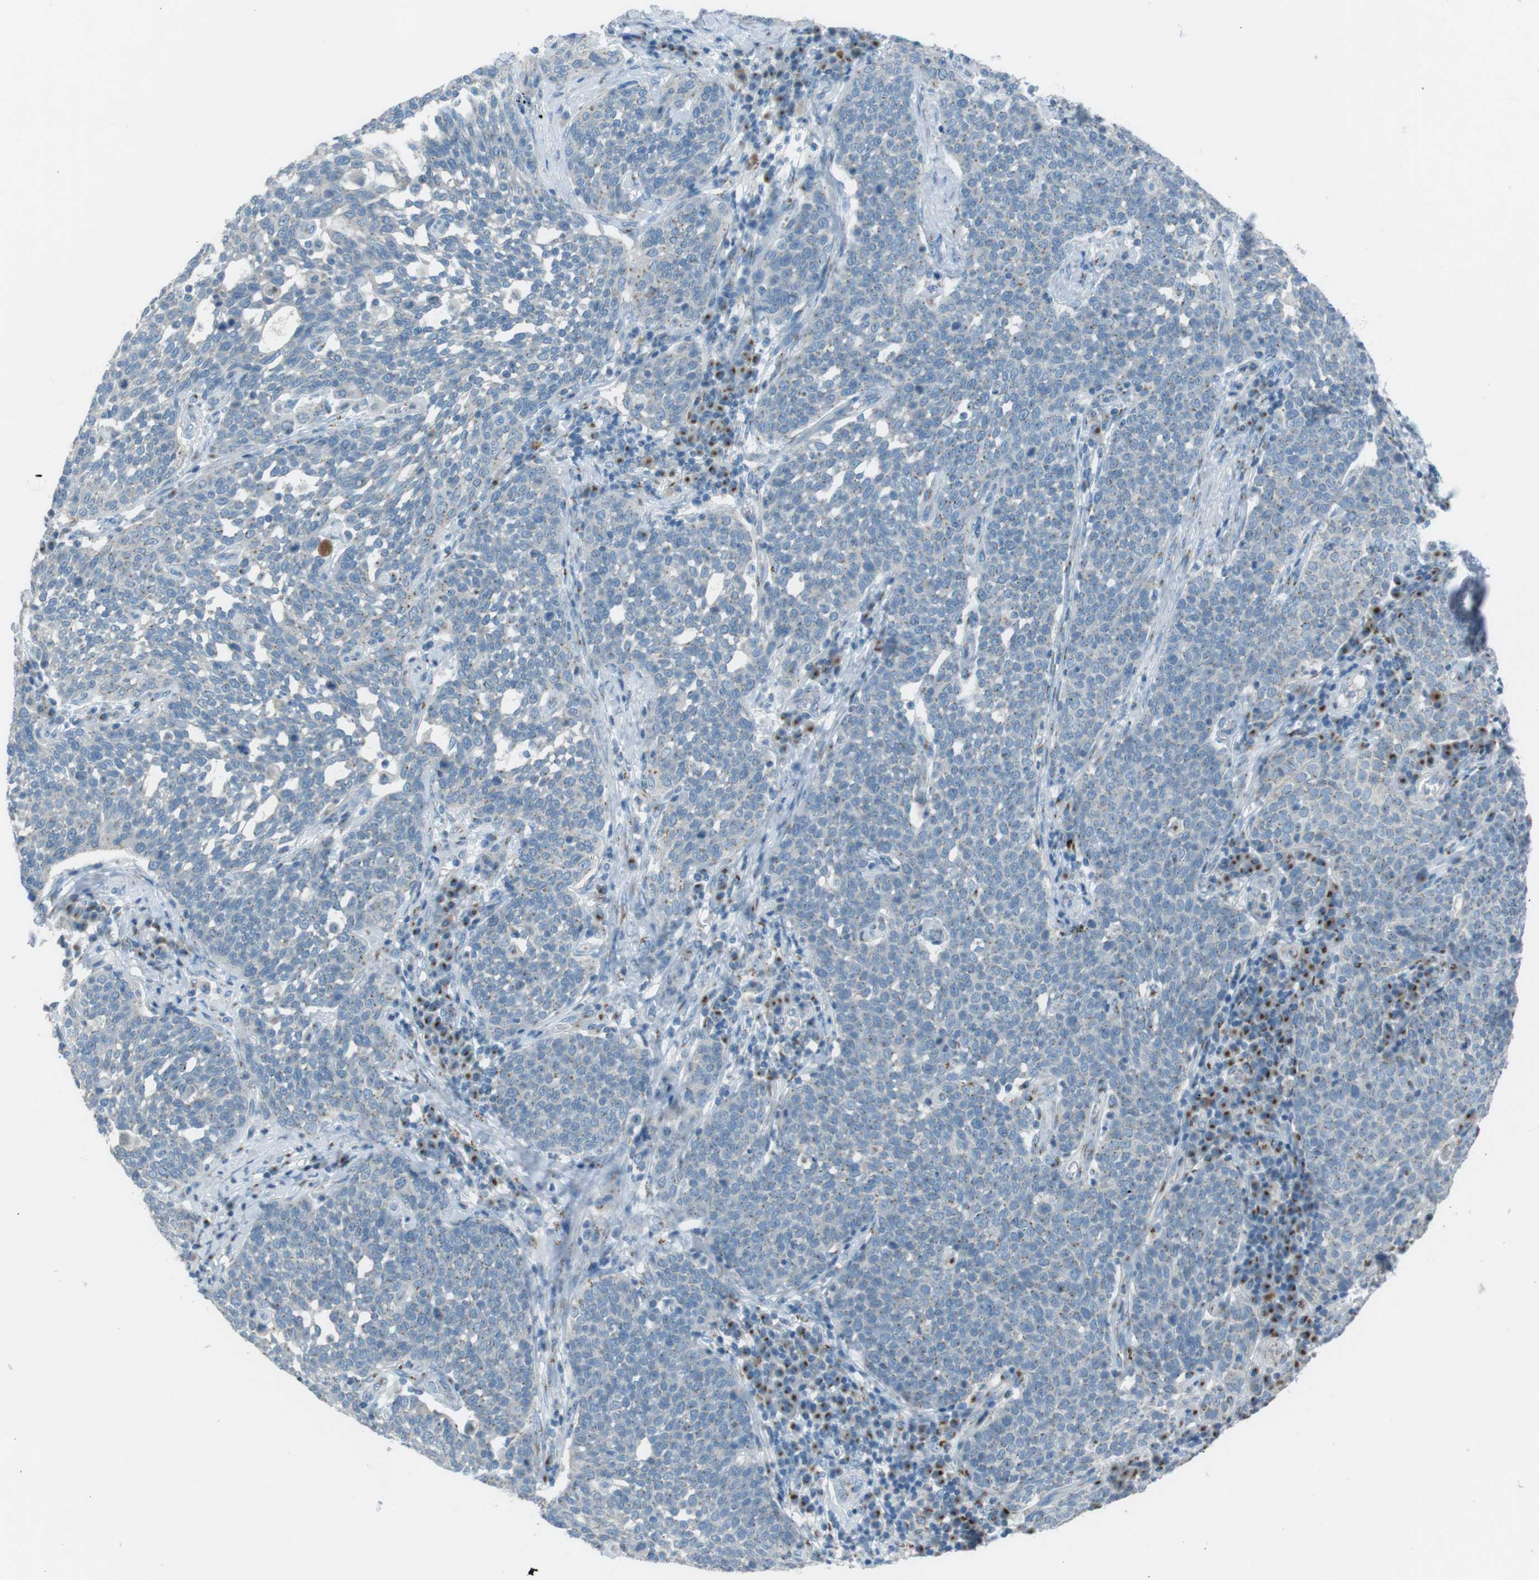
{"staining": {"intensity": "negative", "quantity": "none", "location": "none"}, "tissue": "cervical cancer", "cell_type": "Tumor cells", "image_type": "cancer", "snomed": [{"axis": "morphology", "description": "Squamous cell carcinoma, NOS"}, {"axis": "topography", "description": "Cervix"}], "caption": "Protein analysis of cervical cancer exhibits no significant staining in tumor cells.", "gene": "TXNDC15", "patient": {"sex": "female", "age": 34}}